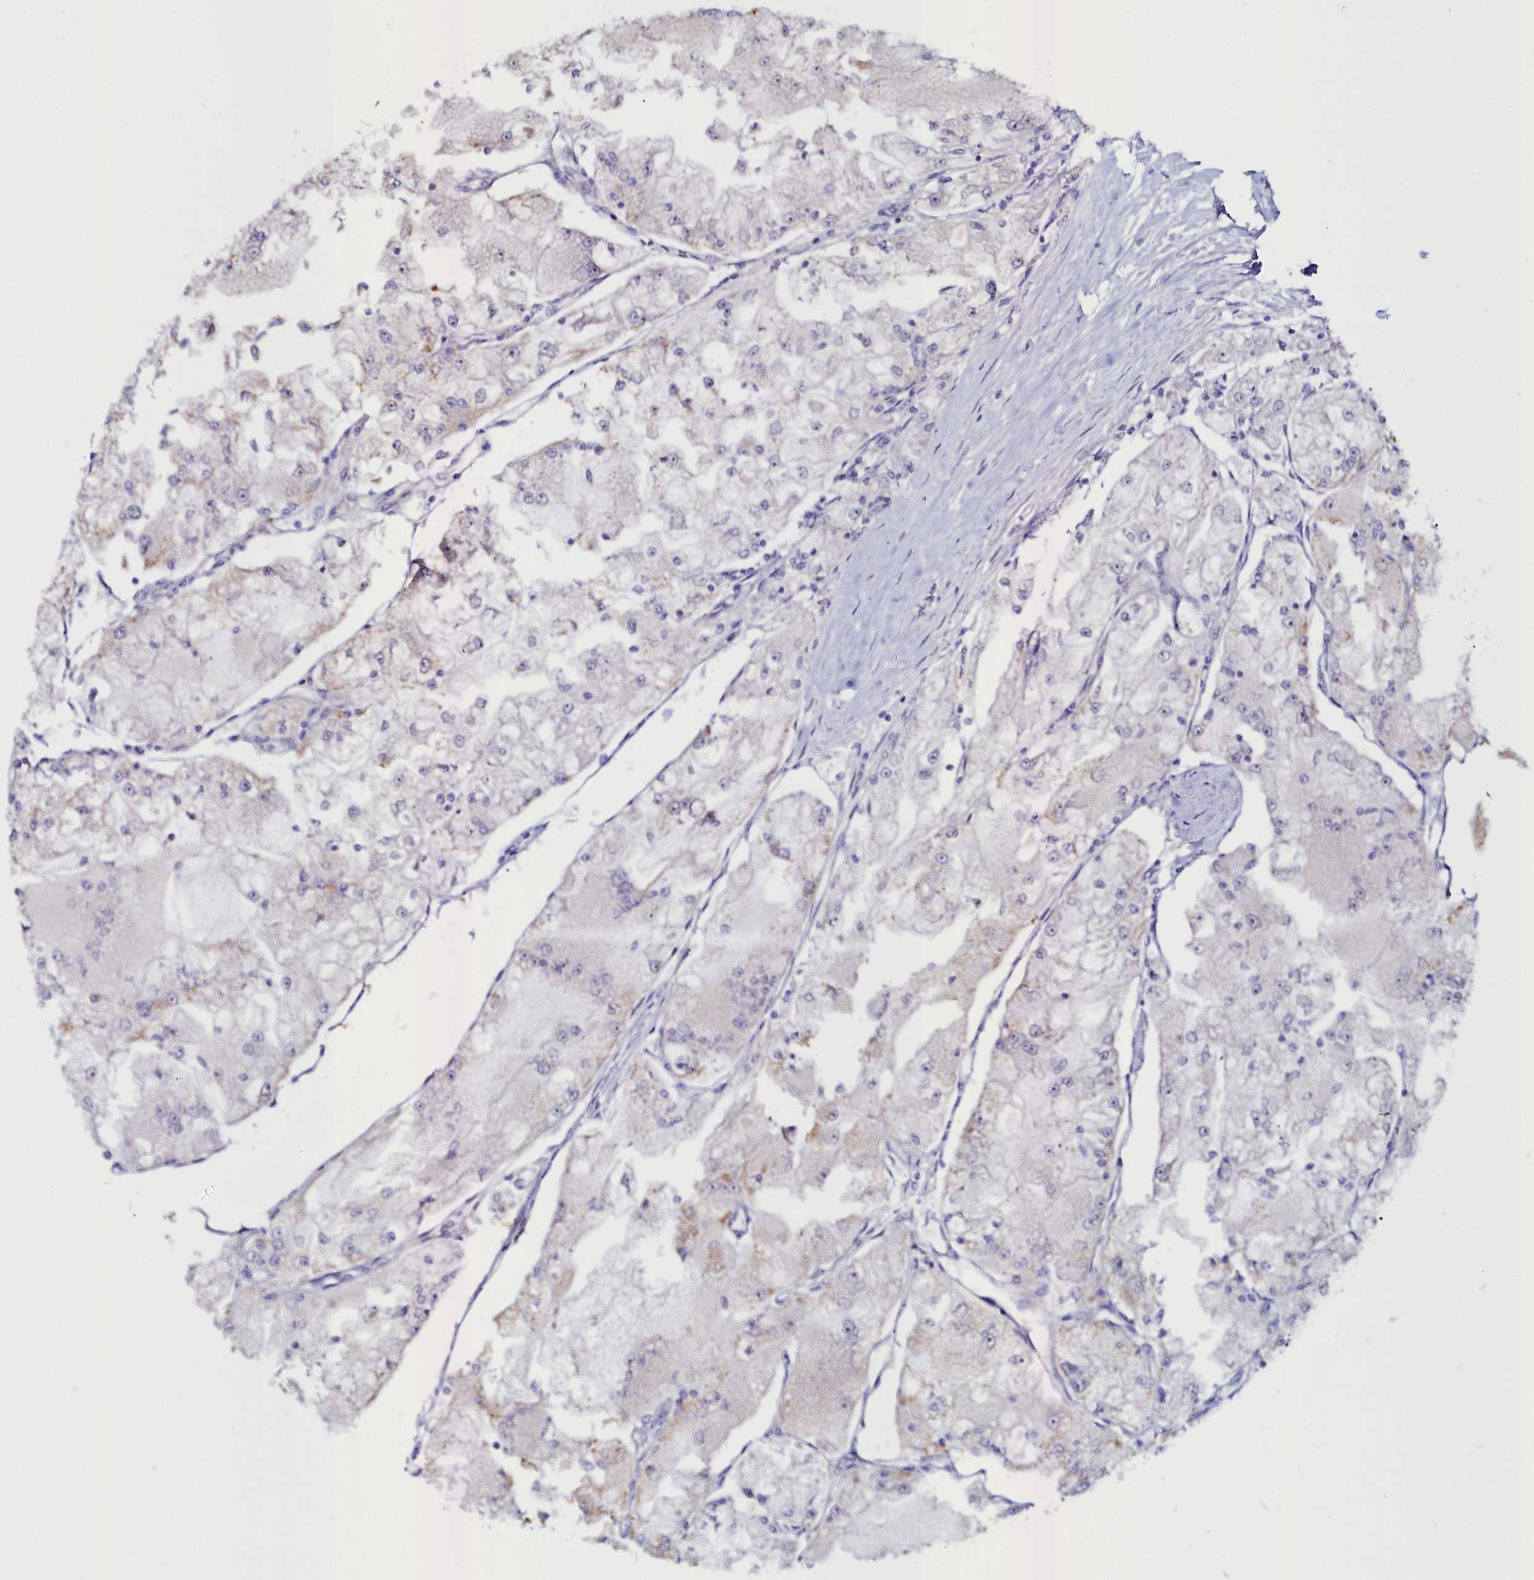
{"staining": {"intensity": "moderate", "quantity": "<25%", "location": "cytoplasmic/membranous"}, "tissue": "renal cancer", "cell_type": "Tumor cells", "image_type": "cancer", "snomed": [{"axis": "morphology", "description": "Adenocarcinoma, NOS"}, {"axis": "topography", "description": "Kidney"}], "caption": "A brown stain shows moderate cytoplasmic/membranous staining of a protein in renal cancer (adenocarcinoma) tumor cells.", "gene": "KCTD18", "patient": {"sex": "female", "age": 72}}